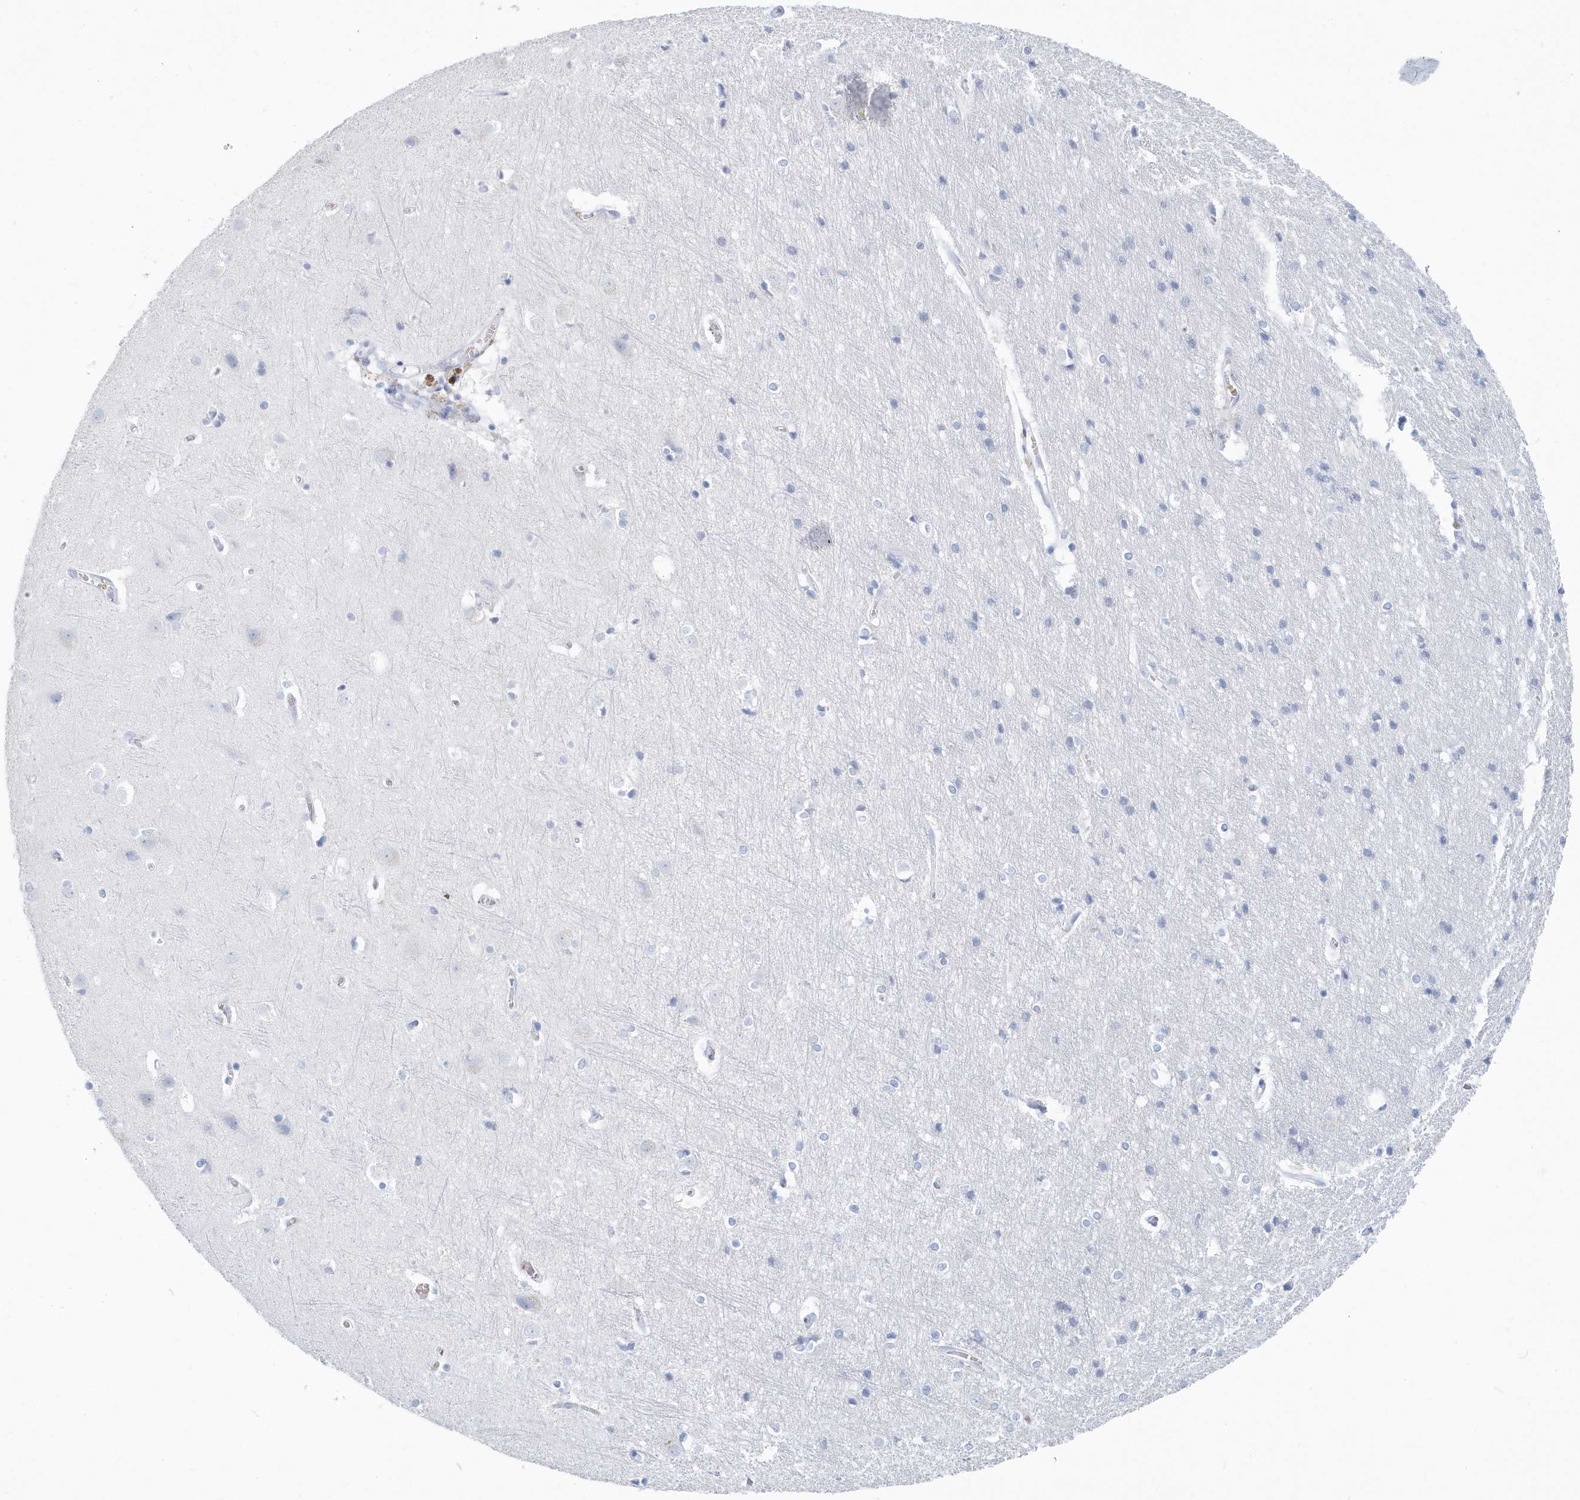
{"staining": {"intensity": "negative", "quantity": "none", "location": "none"}, "tissue": "cerebral cortex", "cell_type": "Endothelial cells", "image_type": "normal", "snomed": [{"axis": "morphology", "description": "Normal tissue, NOS"}, {"axis": "topography", "description": "Cerebral cortex"}], "caption": "There is no significant positivity in endothelial cells of cerebral cortex. Brightfield microscopy of immunohistochemistry stained with DAB (3,3'-diaminobenzidine) (brown) and hematoxylin (blue), captured at high magnification.", "gene": "HBA2", "patient": {"sex": "male", "age": 54}}